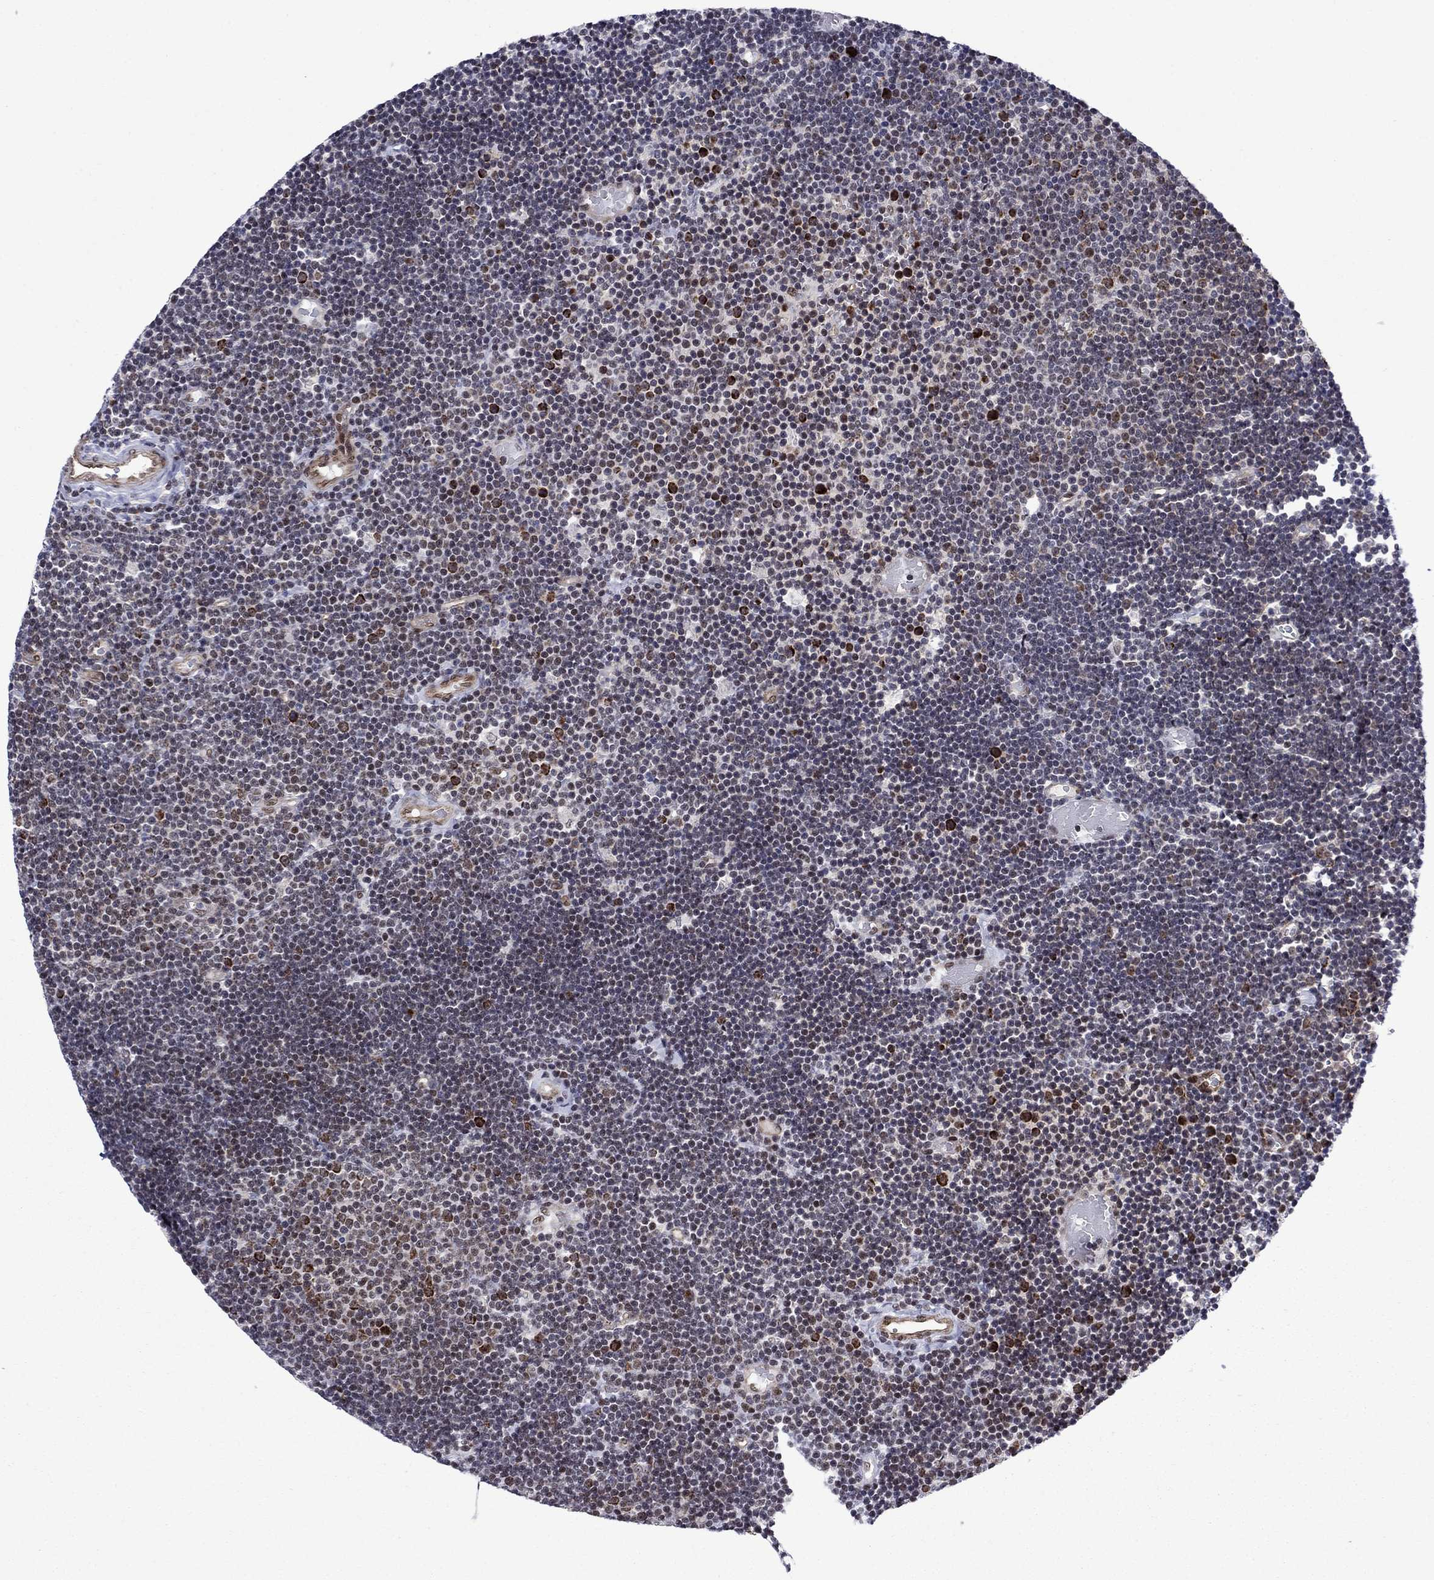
{"staining": {"intensity": "strong", "quantity": "<25%", "location": "nuclear"}, "tissue": "lymphoma", "cell_type": "Tumor cells", "image_type": "cancer", "snomed": [{"axis": "morphology", "description": "Malignant lymphoma, non-Hodgkin's type, Low grade"}, {"axis": "topography", "description": "Brain"}], "caption": "DAB (3,3'-diaminobenzidine) immunohistochemical staining of human malignant lymphoma, non-Hodgkin's type (low-grade) shows strong nuclear protein expression in about <25% of tumor cells.", "gene": "SURF2", "patient": {"sex": "female", "age": 66}}